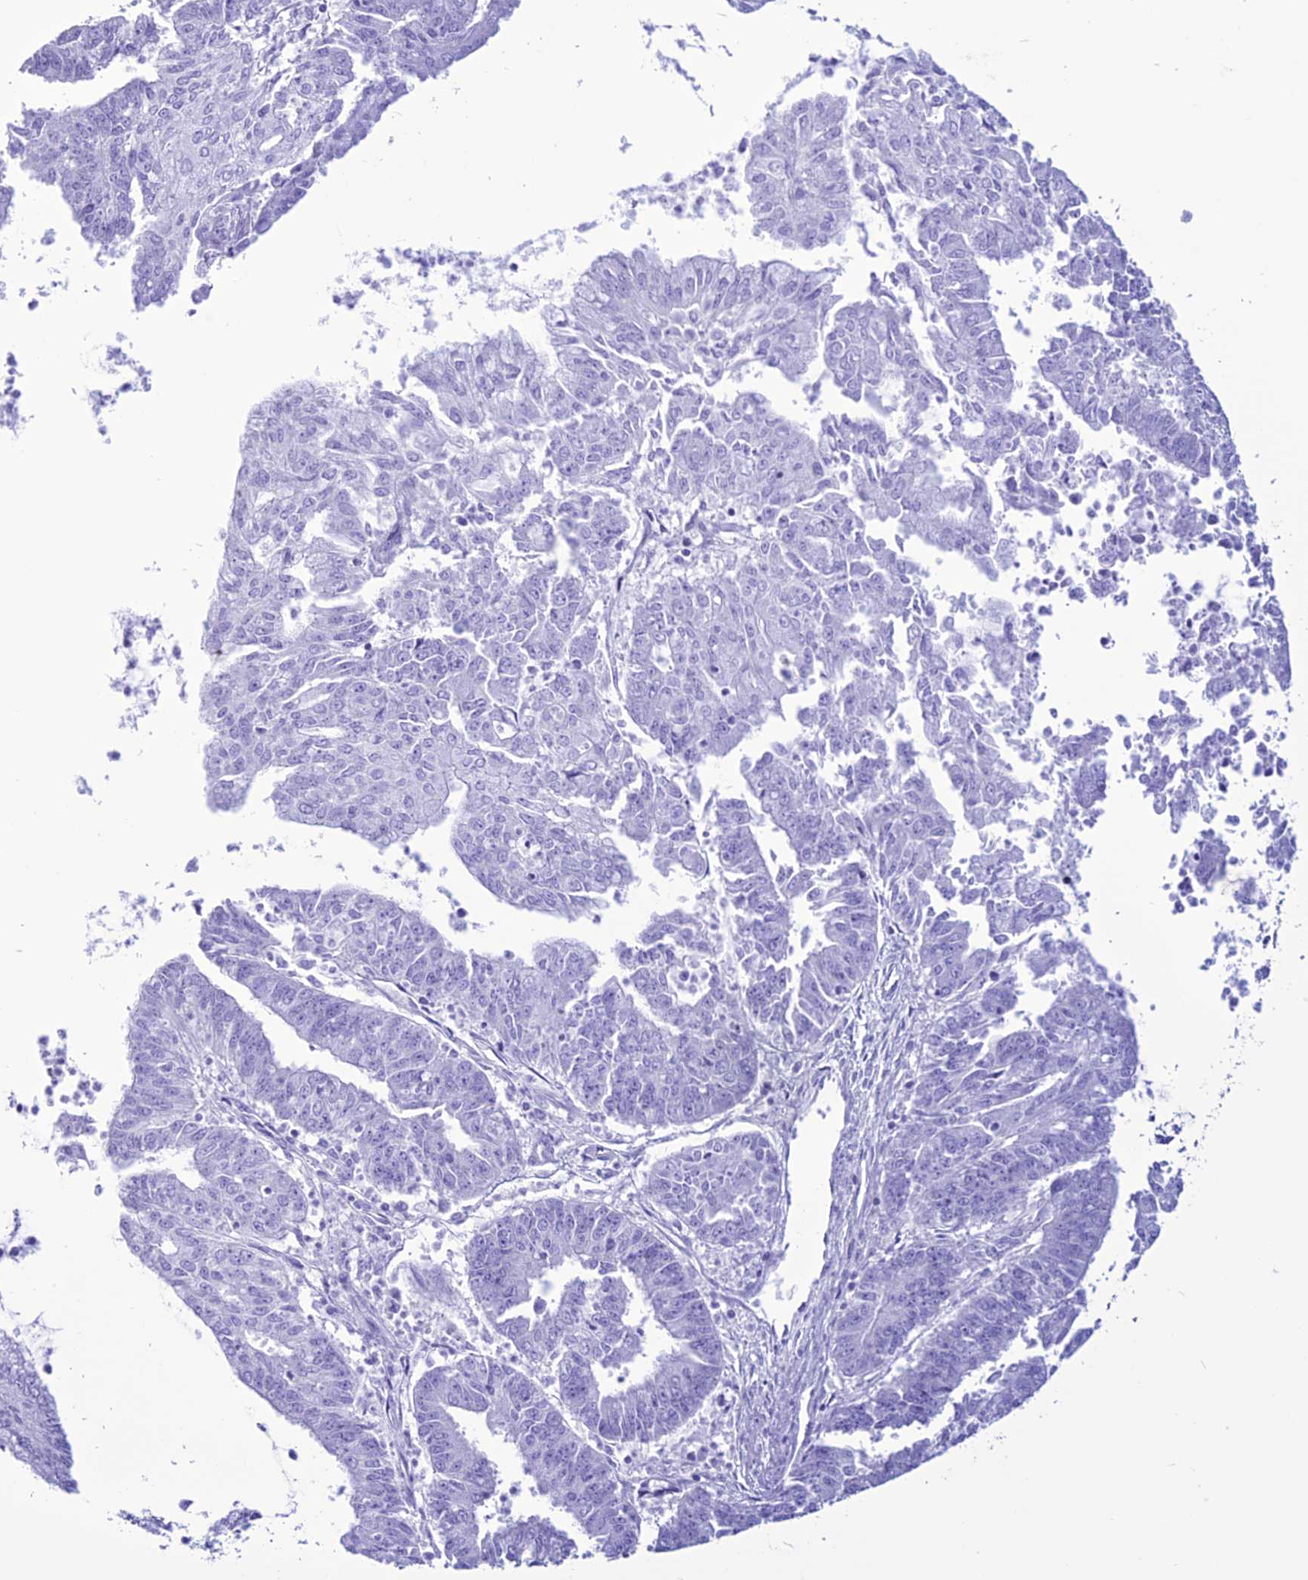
{"staining": {"intensity": "negative", "quantity": "none", "location": "none"}, "tissue": "endometrial cancer", "cell_type": "Tumor cells", "image_type": "cancer", "snomed": [{"axis": "morphology", "description": "Adenocarcinoma, NOS"}, {"axis": "topography", "description": "Endometrium"}], "caption": "An IHC photomicrograph of endometrial cancer is shown. There is no staining in tumor cells of endometrial cancer.", "gene": "MZB1", "patient": {"sex": "female", "age": 73}}